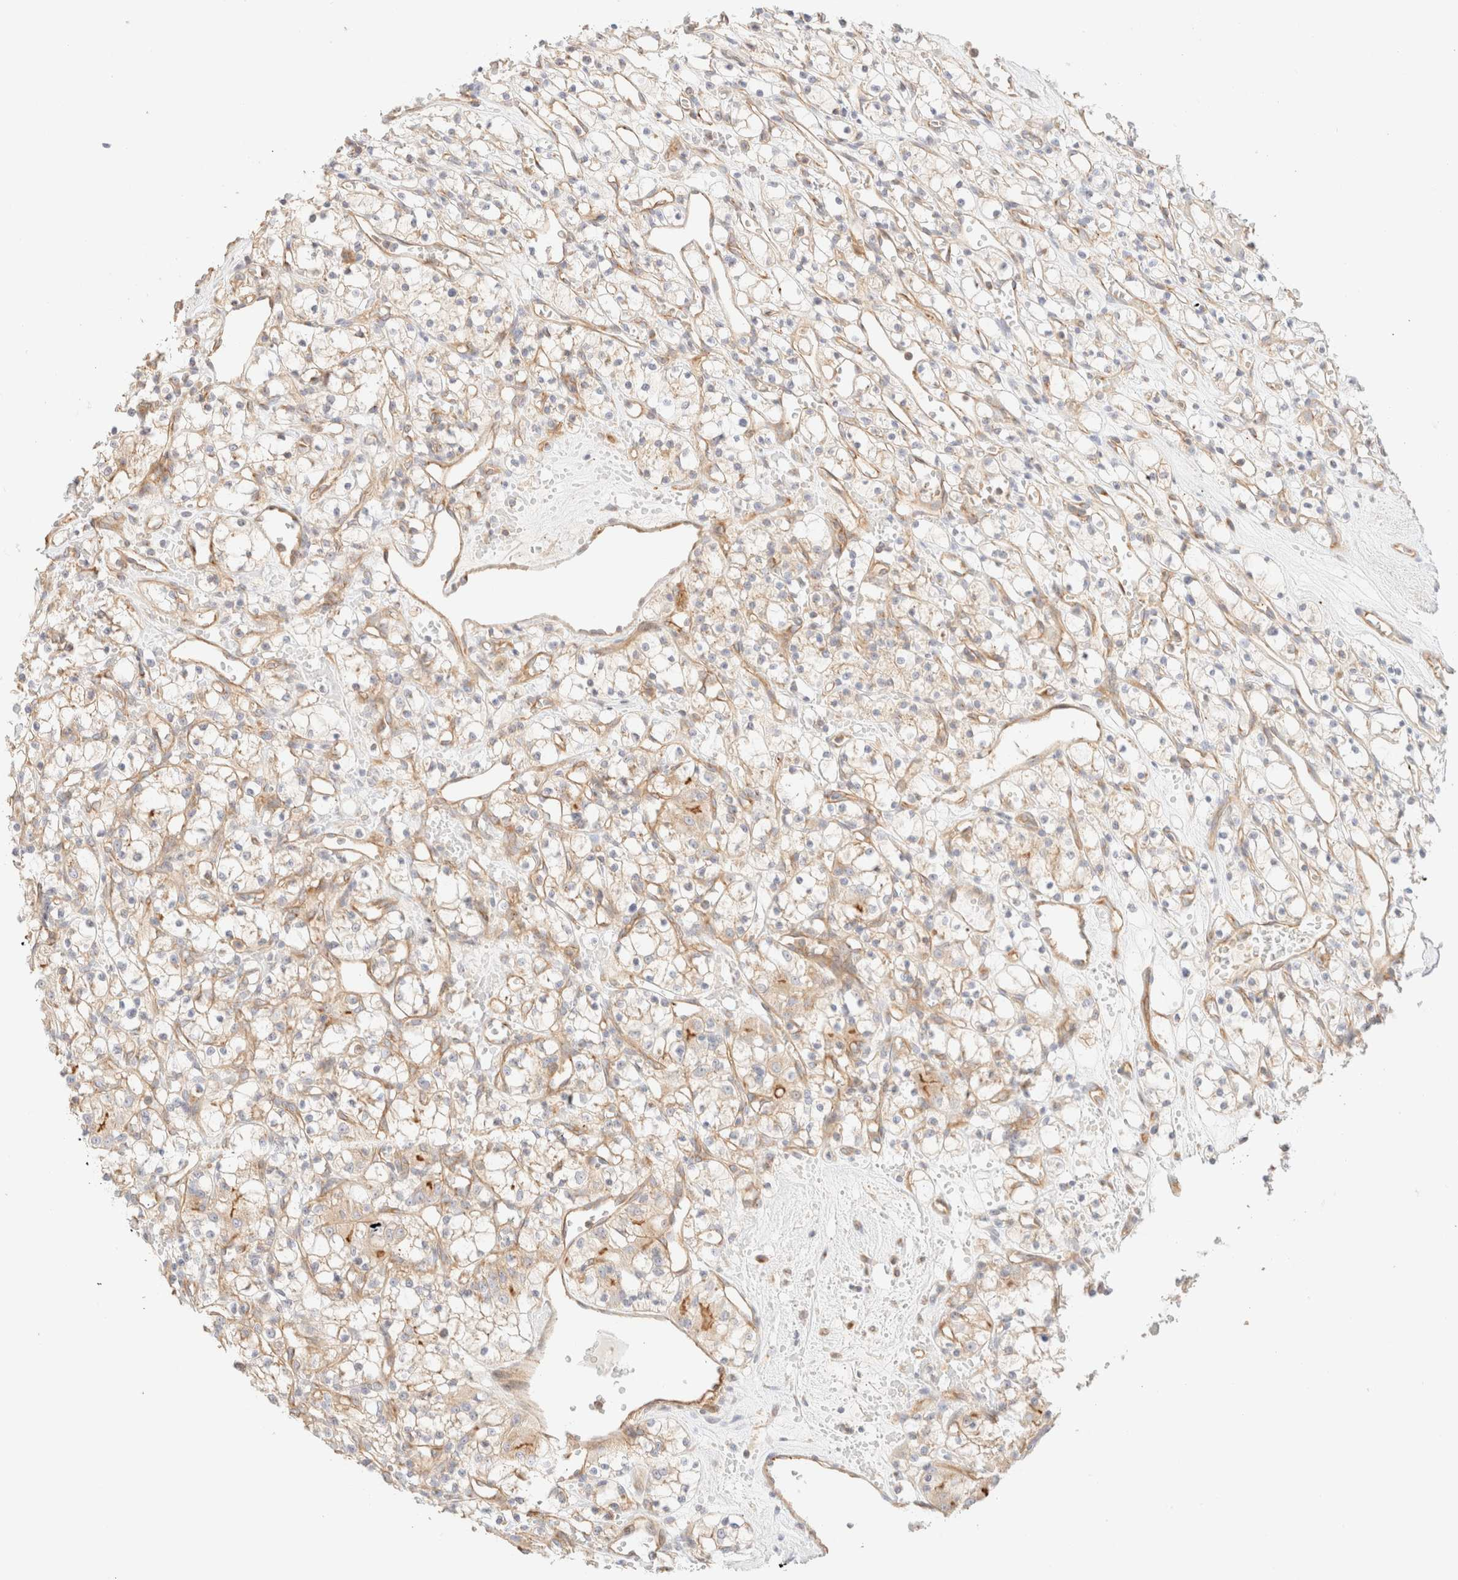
{"staining": {"intensity": "weak", "quantity": "<25%", "location": "cytoplasmic/membranous"}, "tissue": "renal cancer", "cell_type": "Tumor cells", "image_type": "cancer", "snomed": [{"axis": "morphology", "description": "Adenocarcinoma, NOS"}, {"axis": "topography", "description": "Kidney"}], "caption": "Protein analysis of renal cancer shows no significant staining in tumor cells.", "gene": "MYO10", "patient": {"sex": "female", "age": 59}}